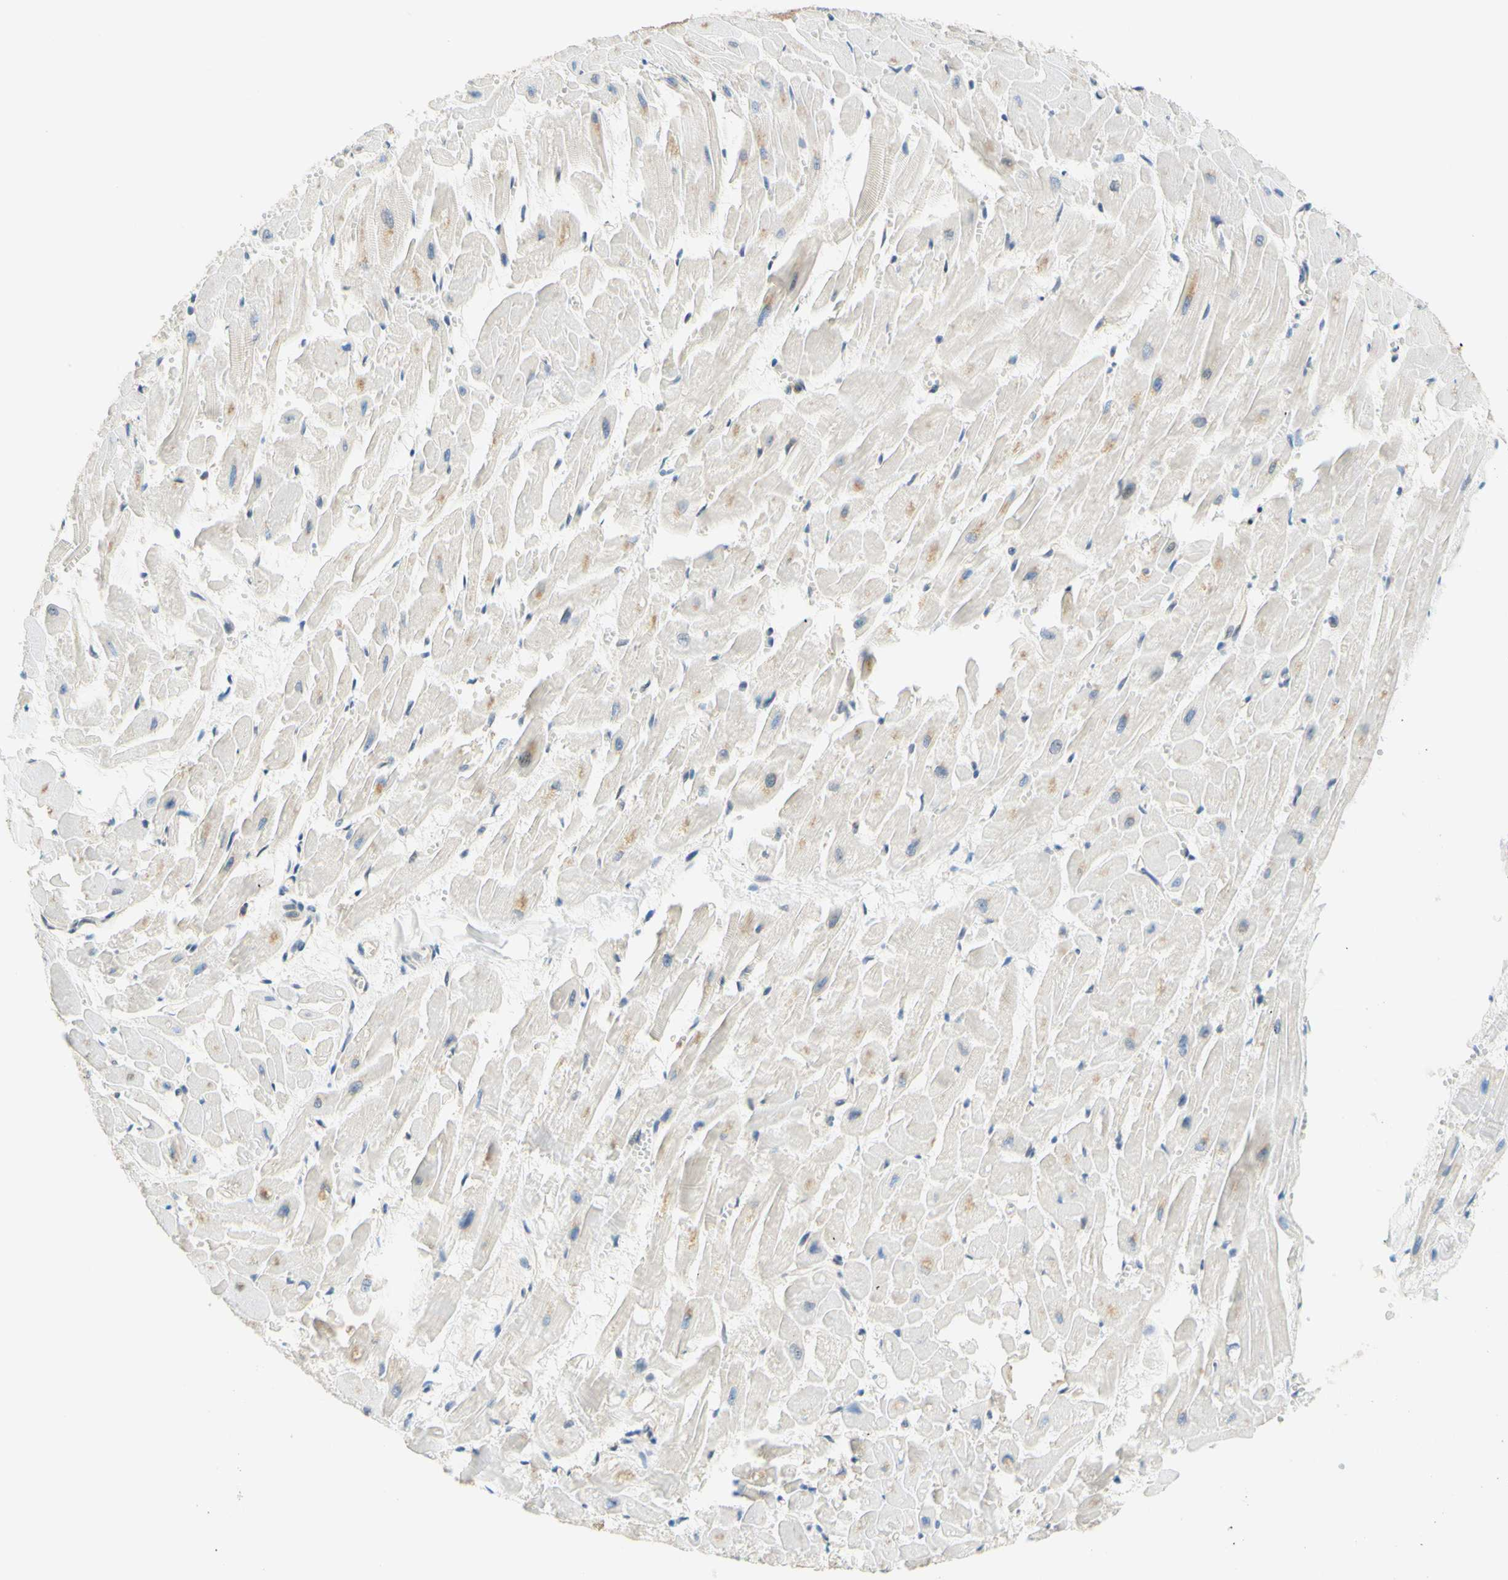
{"staining": {"intensity": "weak", "quantity": "<25%", "location": "cytoplasmic/membranous"}, "tissue": "heart muscle", "cell_type": "Cardiomyocytes", "image_type": "normal", "snomed": [{"axis": "morphology", "description": "Normal tissue, NOS"}, {"axis": "topography", "description": "Heart"}], "caption": "Immunohistochemical staining of normal human heart muscle displays no significant staining in cardiomyocytes. (DAB (3,3'-diaminobenzidine) immunohistochemistry with hematoxylin counter stain).", "gene": "C2CD2L", "patient": {"sex": "female", "age": 19}}